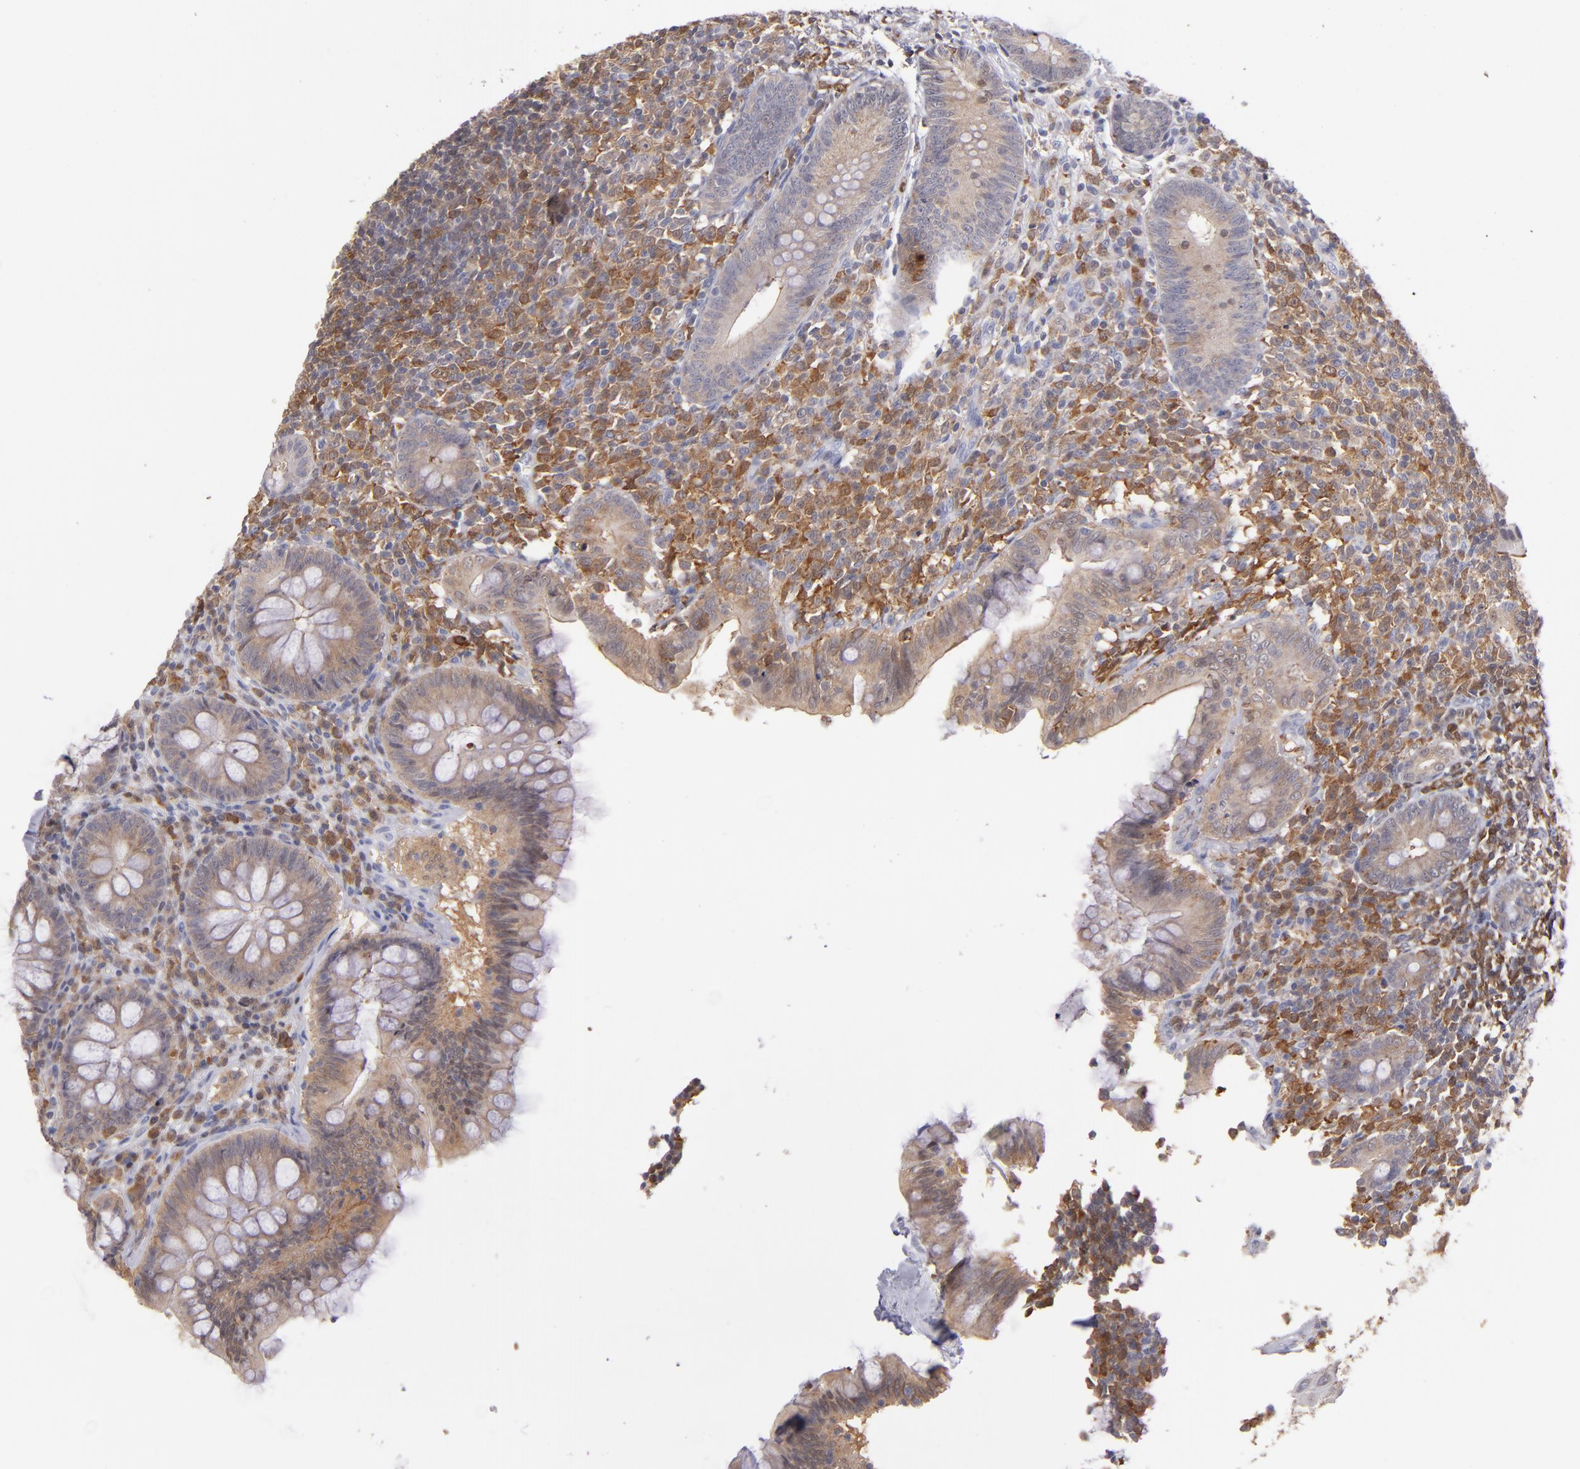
{"staining": {"intensity": "moderate", "quantity": ">75%", "location": "cytoplasmic/membranous"}, "tissue": "appendix", "cell_type": "Glandular cells", "image_type": "normal", "snomed": [{"axis": "morphology", "description": "Normal tissue, NOS"}, {"axis": "topography", "description": "Appendix"}], "caption": "Immunohistochemical staining of benign human appendix reveals >75% levels of moderate cytoplasmic/membranous protein positivity in approximately >75% of glandular cells. The staining was performed using DAB, with brown indicating positive protein expression. Nuclei are stained blue with hematoxylin.", "gene": "PRKCD", "patient": {"sex": "female", "age": 66}}